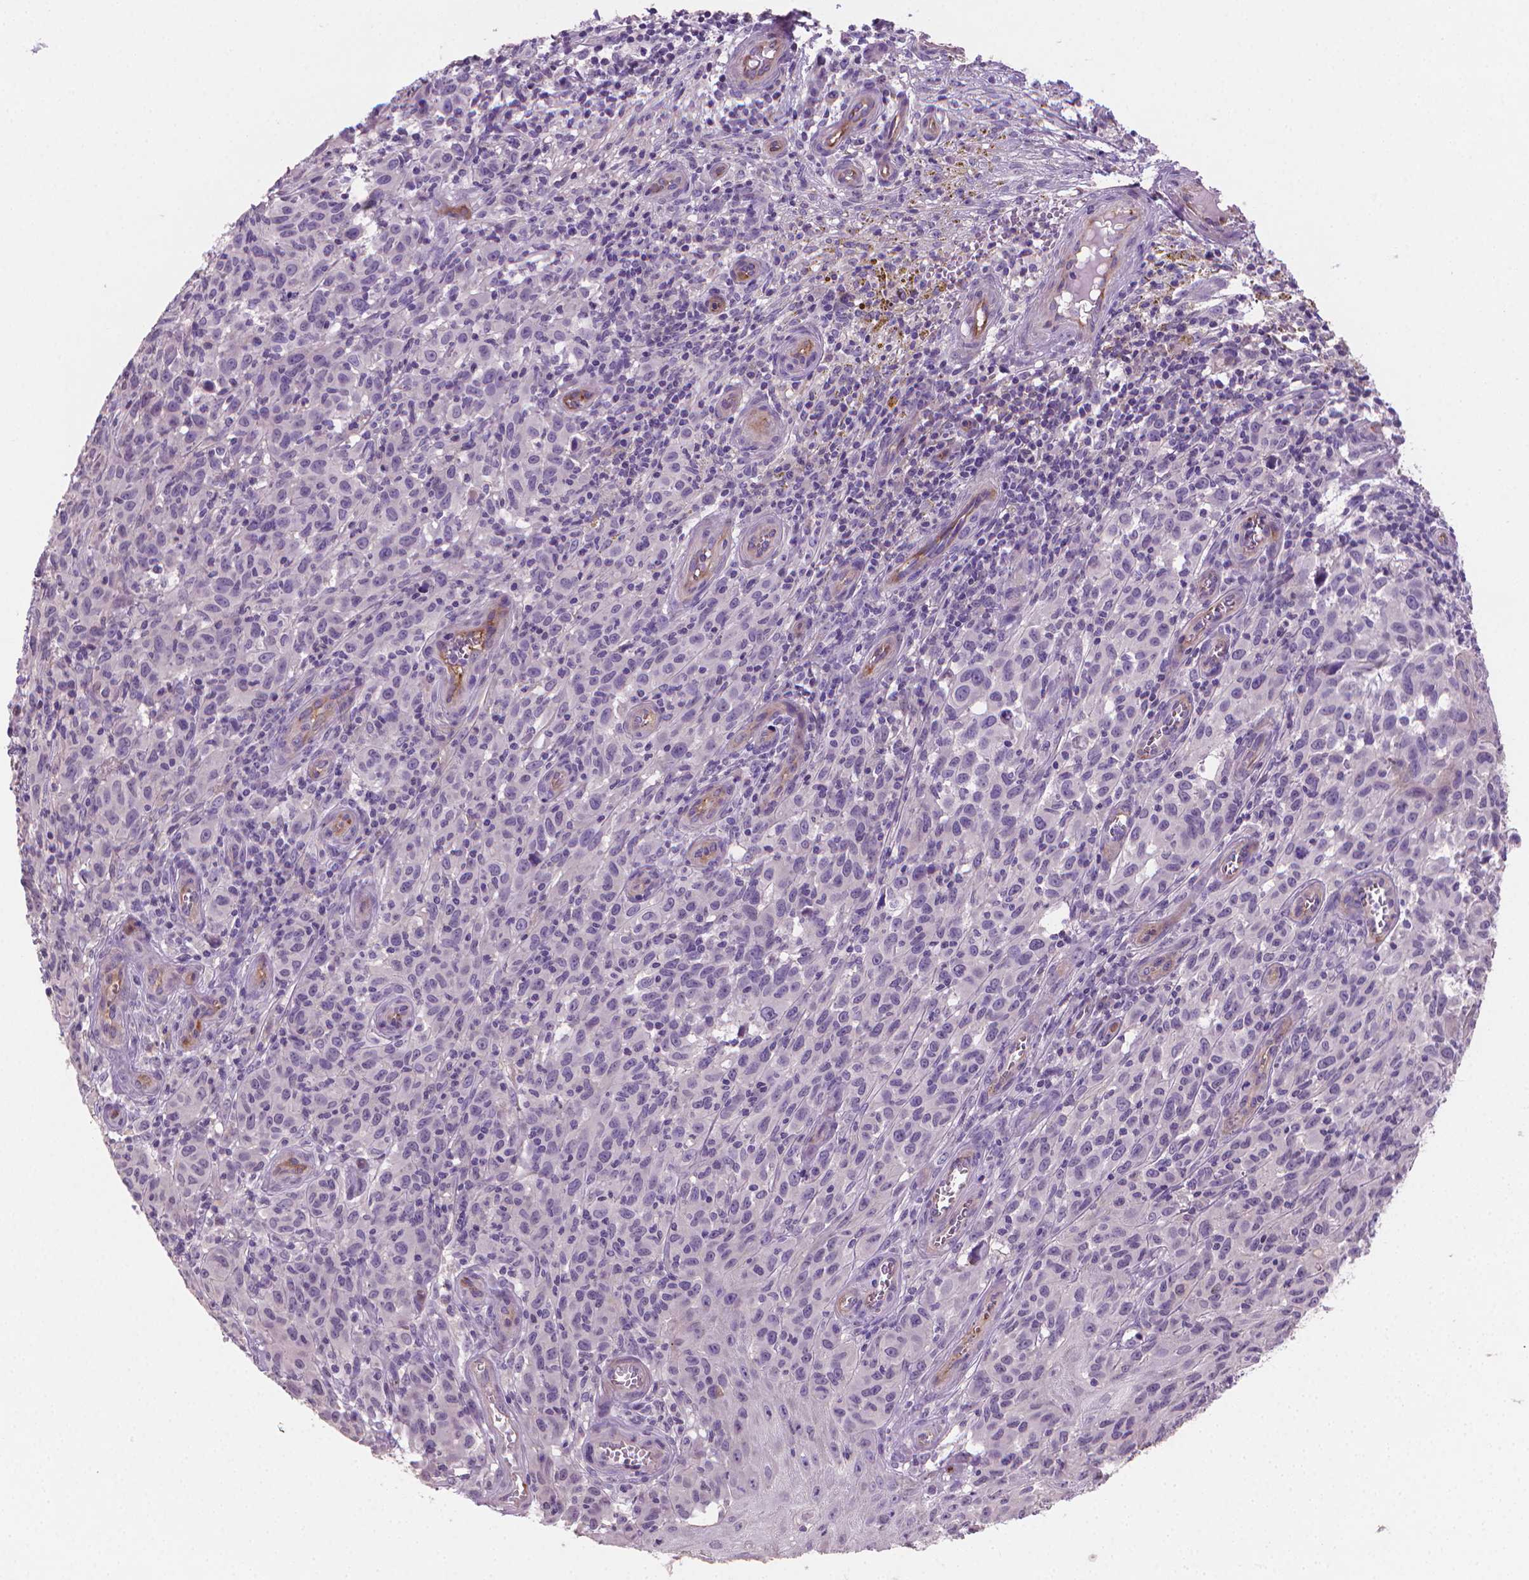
{"staining": {"intensity": "negative", "quantity": "none", "location": "none"}, "tissue": "melanoma", "cell_type": "Tumor cells", "image_type": "cancer", "snomed": [{"axis": "morphology", "description": "Malignant melanoma, NOS"}, {"axis": "topography", "description": "Skin"}], "caption": "Immunohistochemistry micrograph of neoplastic tissue: melanoma stained with DAB demonstrates no significant protein staining in tumor cells.", "gene": "CLXN", "patient": {"sex": "female", "age": 53}}